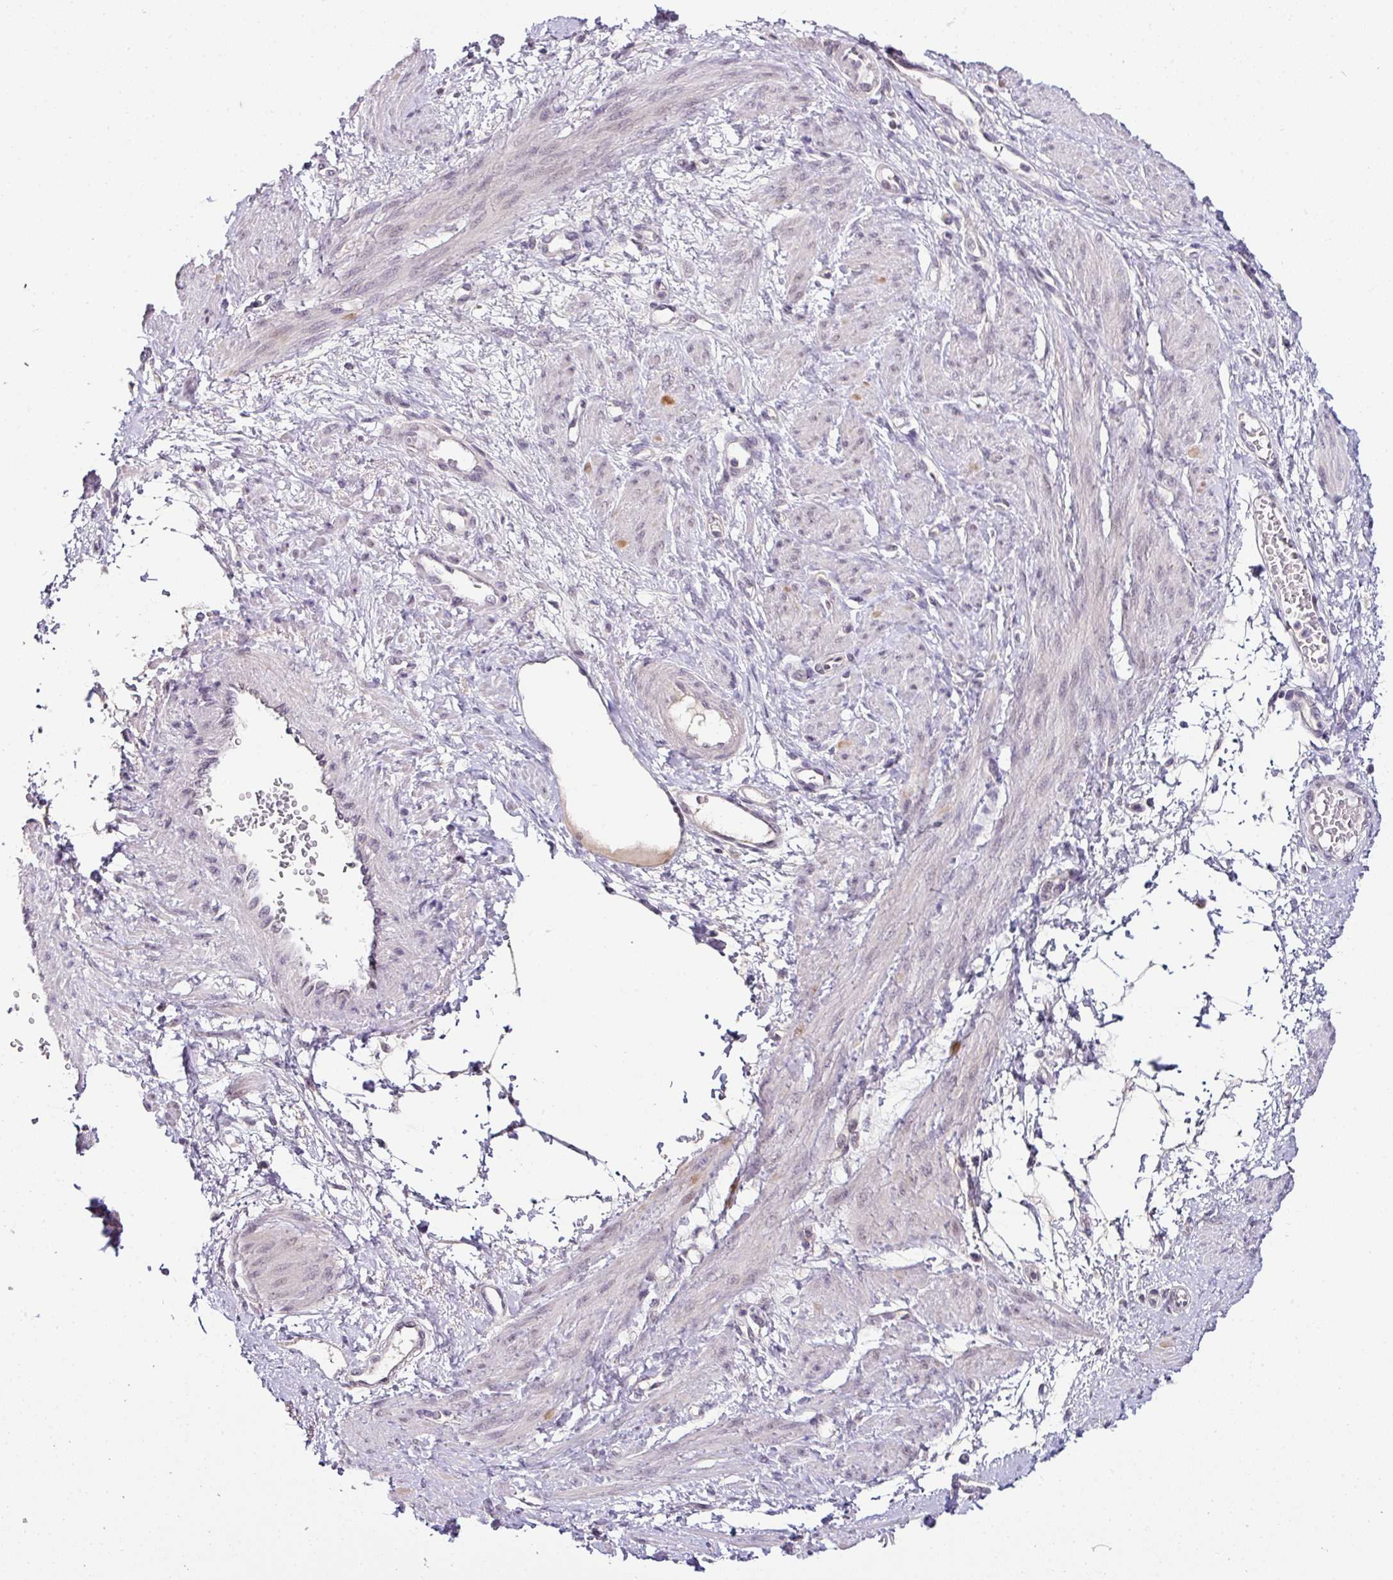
{"staining": {"intensity": "negative", "quantity": "none", "location": "none"}, "tissue": "smooth muscle", "cell_type": "Smooth muscle cells", "image_type": "normal", "snomed": [{"axis": "morphology", "description": "Normal tissue, NOS"}, {"axis": "topography", "description": "Smooth muscle"}, {"axis": "topography", "description": "Uterus"}], "caption": "High power microscopy histopathology image of an immunohistochemistry (IHC) image of benign smooth muscle, revealing no significant staining in smooth muscle cells.", "gene": "NAPSA", "patient": {"sex": "female", "age": 39}}